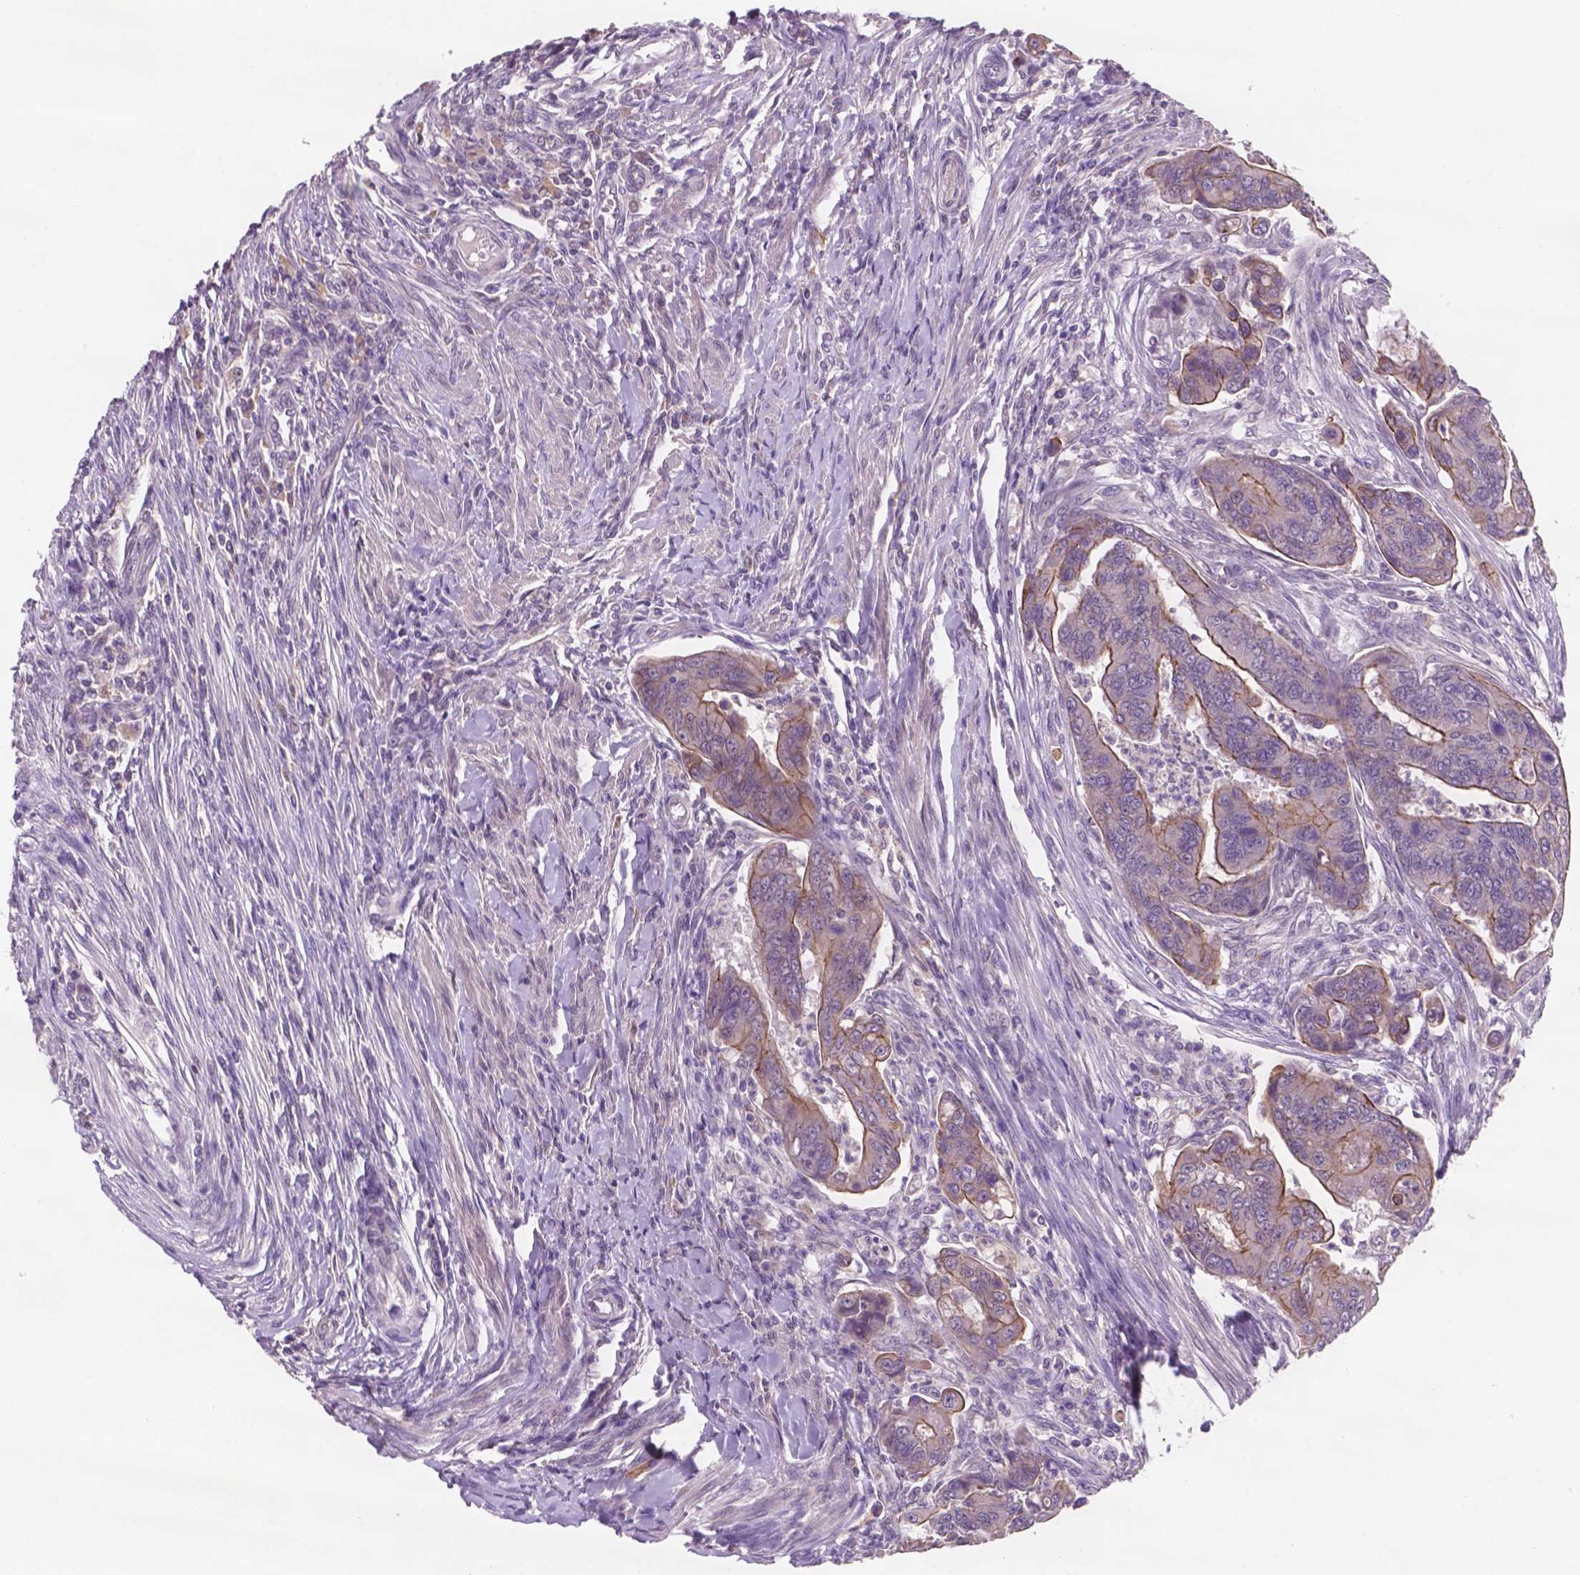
{"staining": {"intensity": "moderate", "quantity": "<25%", "location": "cytoplasmic/membranous"}, "tissue": "colorectal cancer", "cell_type": "Tumor cells", "image_type": "cancer", "snomed": [{"axis": "morphology", "description": "Adenocarcinoma, NOS"}, {"axis": "topography", "description": "Colon"}], "caption": "High-magnification brightfield microscopy of colorectal cancer stained with DAB (brown) and counterstained with hematoxylin (blue). tumor cells exhibit moderate cytoplasmic/membranous staining is appreciated in approximately<25% of cells.", "gene": "GXYLT2", "patient": {"sex": "female", "age": 67}}